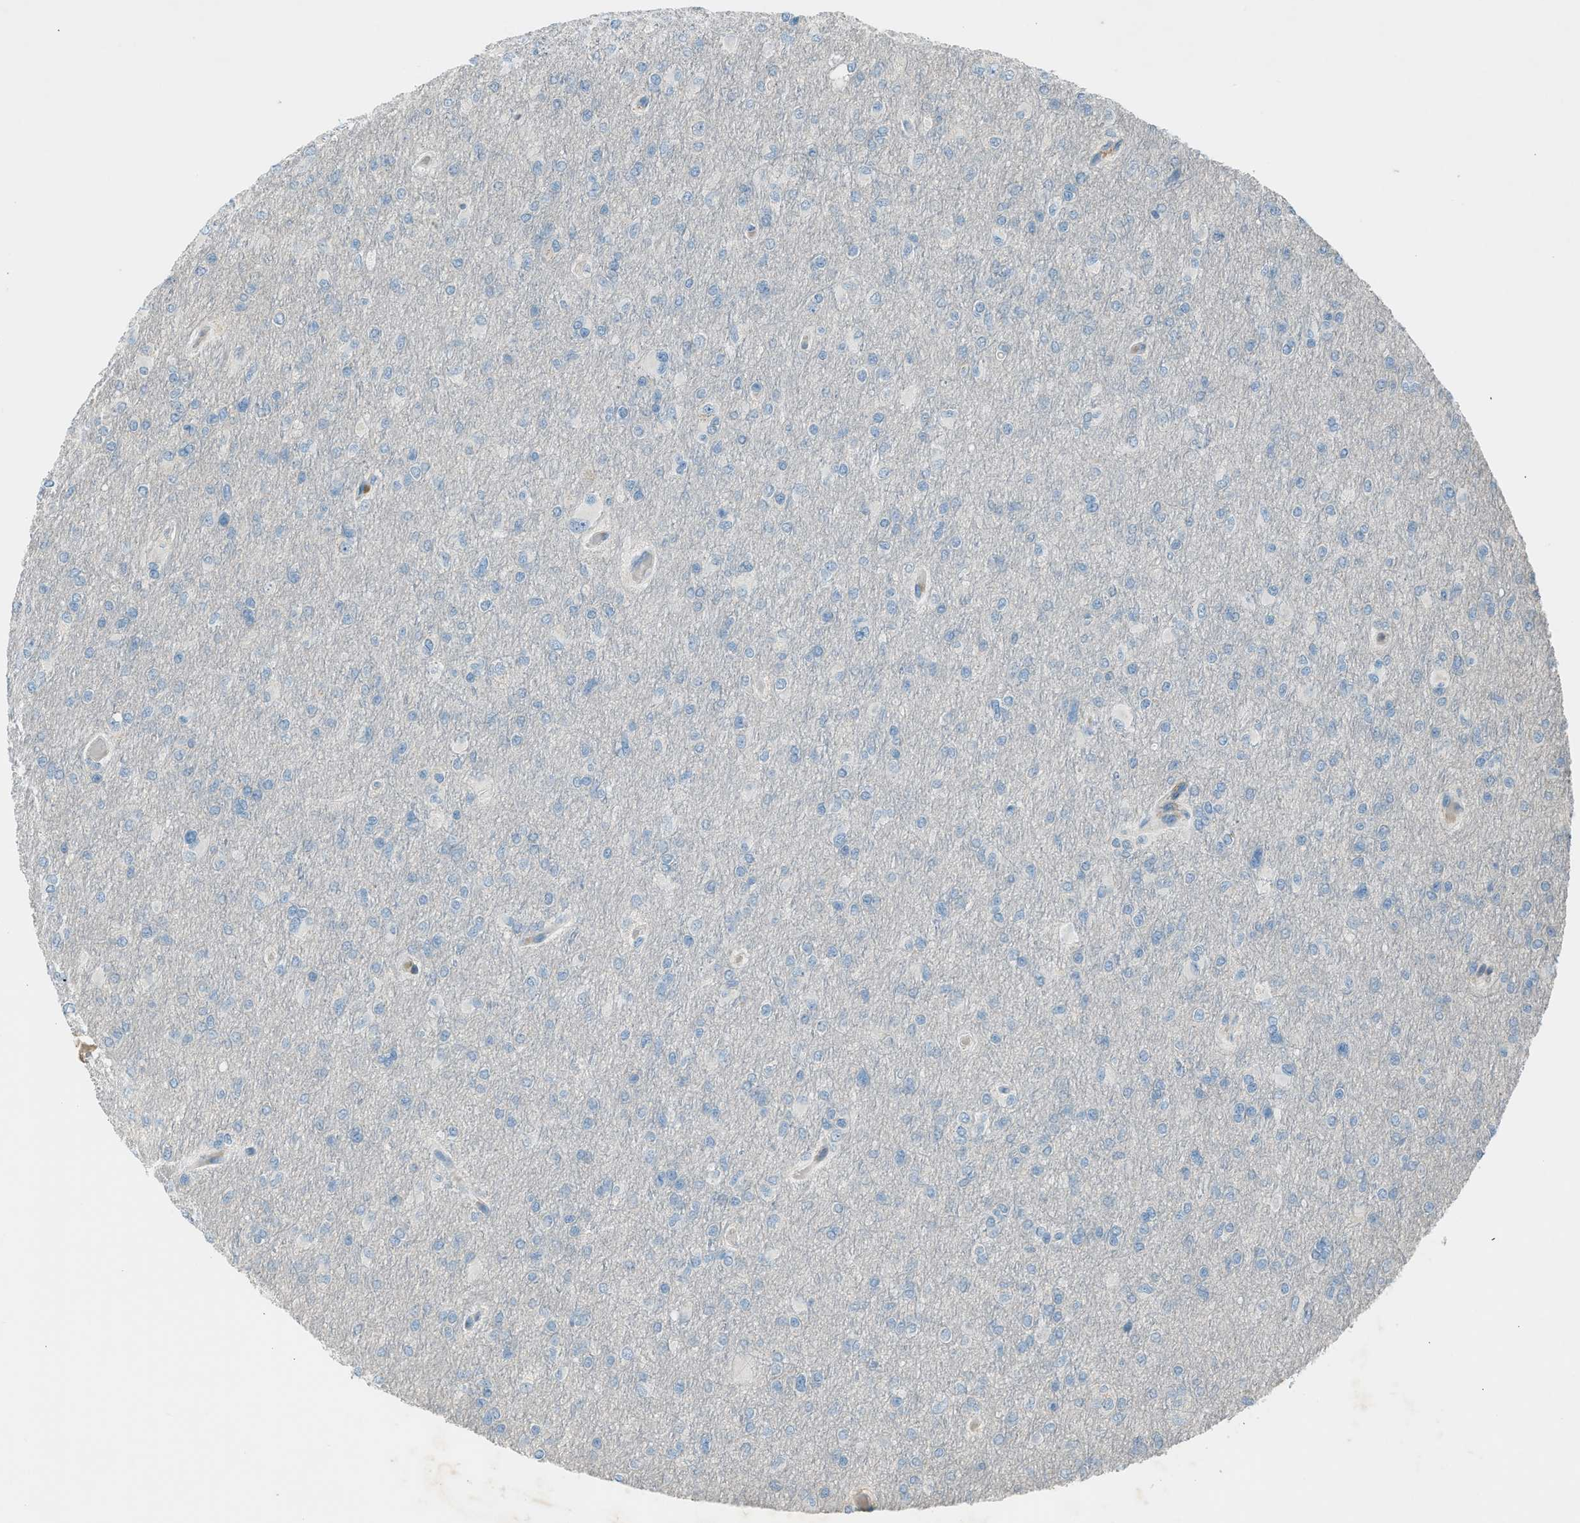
{"staining": {"intensity": "negative", "quantity": "none", "location": "none"}, "tissue": "glioma", "cell_type": "Tumor cells", "image_type": "cancer", "snomed": [{"axis": "morphology", "description": "Glioma, malignant, High grade"}, {"axis": "topography", "description": "Cerebral cortex"}], "caption": "Glioma was stained to show a protein in brown. There is no significant staining in tumor cells.", "gene": "FBLN2", "patient": {"sex": "female", "age": 36}}